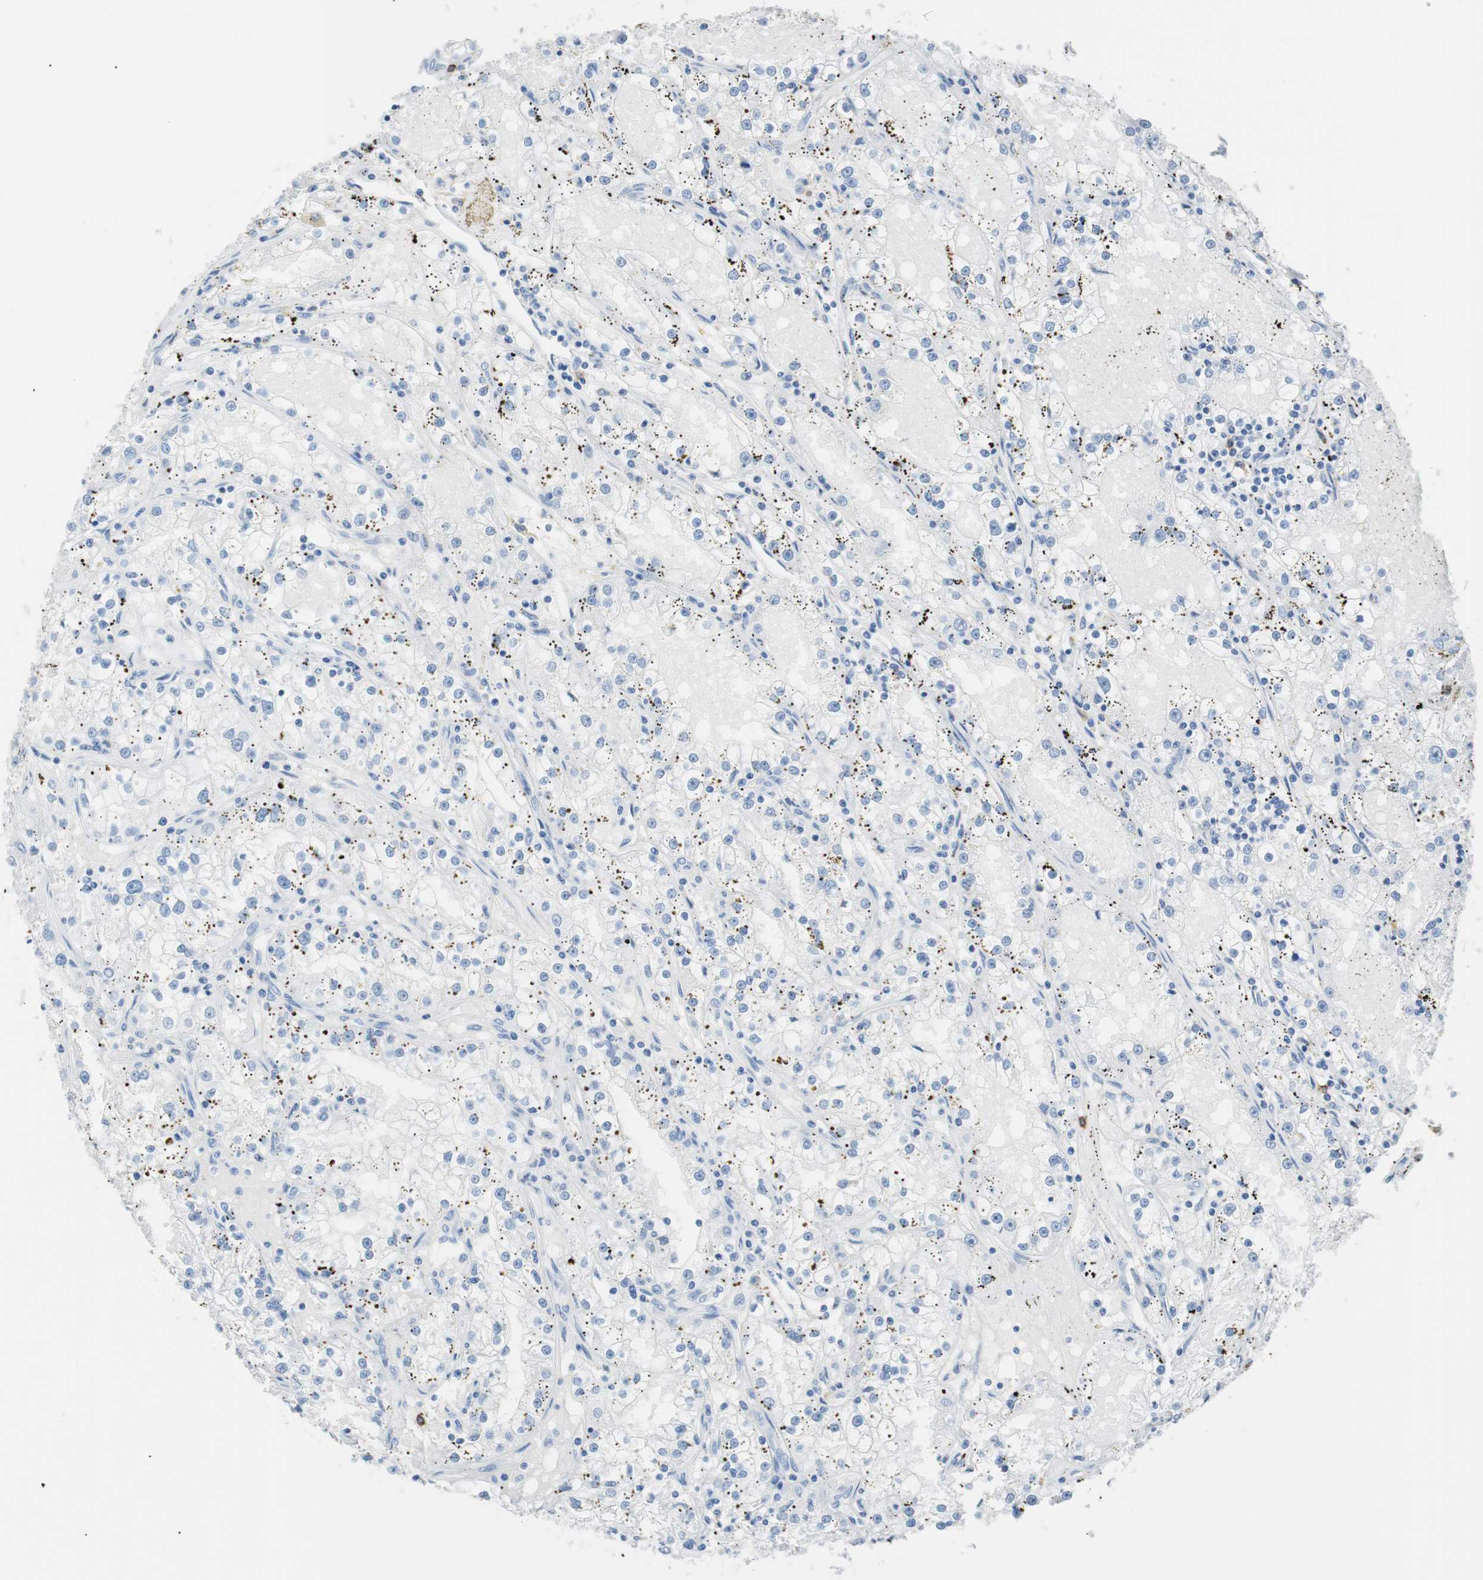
{"staining": {"intensity": "negative", "quantity": "none", "location": "none"}, "tissue": "renal cancer", "cell_type": "Tumor cells", "image_type": "cancer", "snomed": [{"axis": "morphology", "description": "Adenocarcinoma, NOS"}, {"axis": "topography", "description": "Kidney"}], "caption": "Renal cancer (adenocarcinoma) was stained to show a protein in brown. There is no significant expression in tumor cells. Nuclei are stained in blue.", "gene": "TNFRSF13C", "patient": {"sex": "male", "age": 56}}